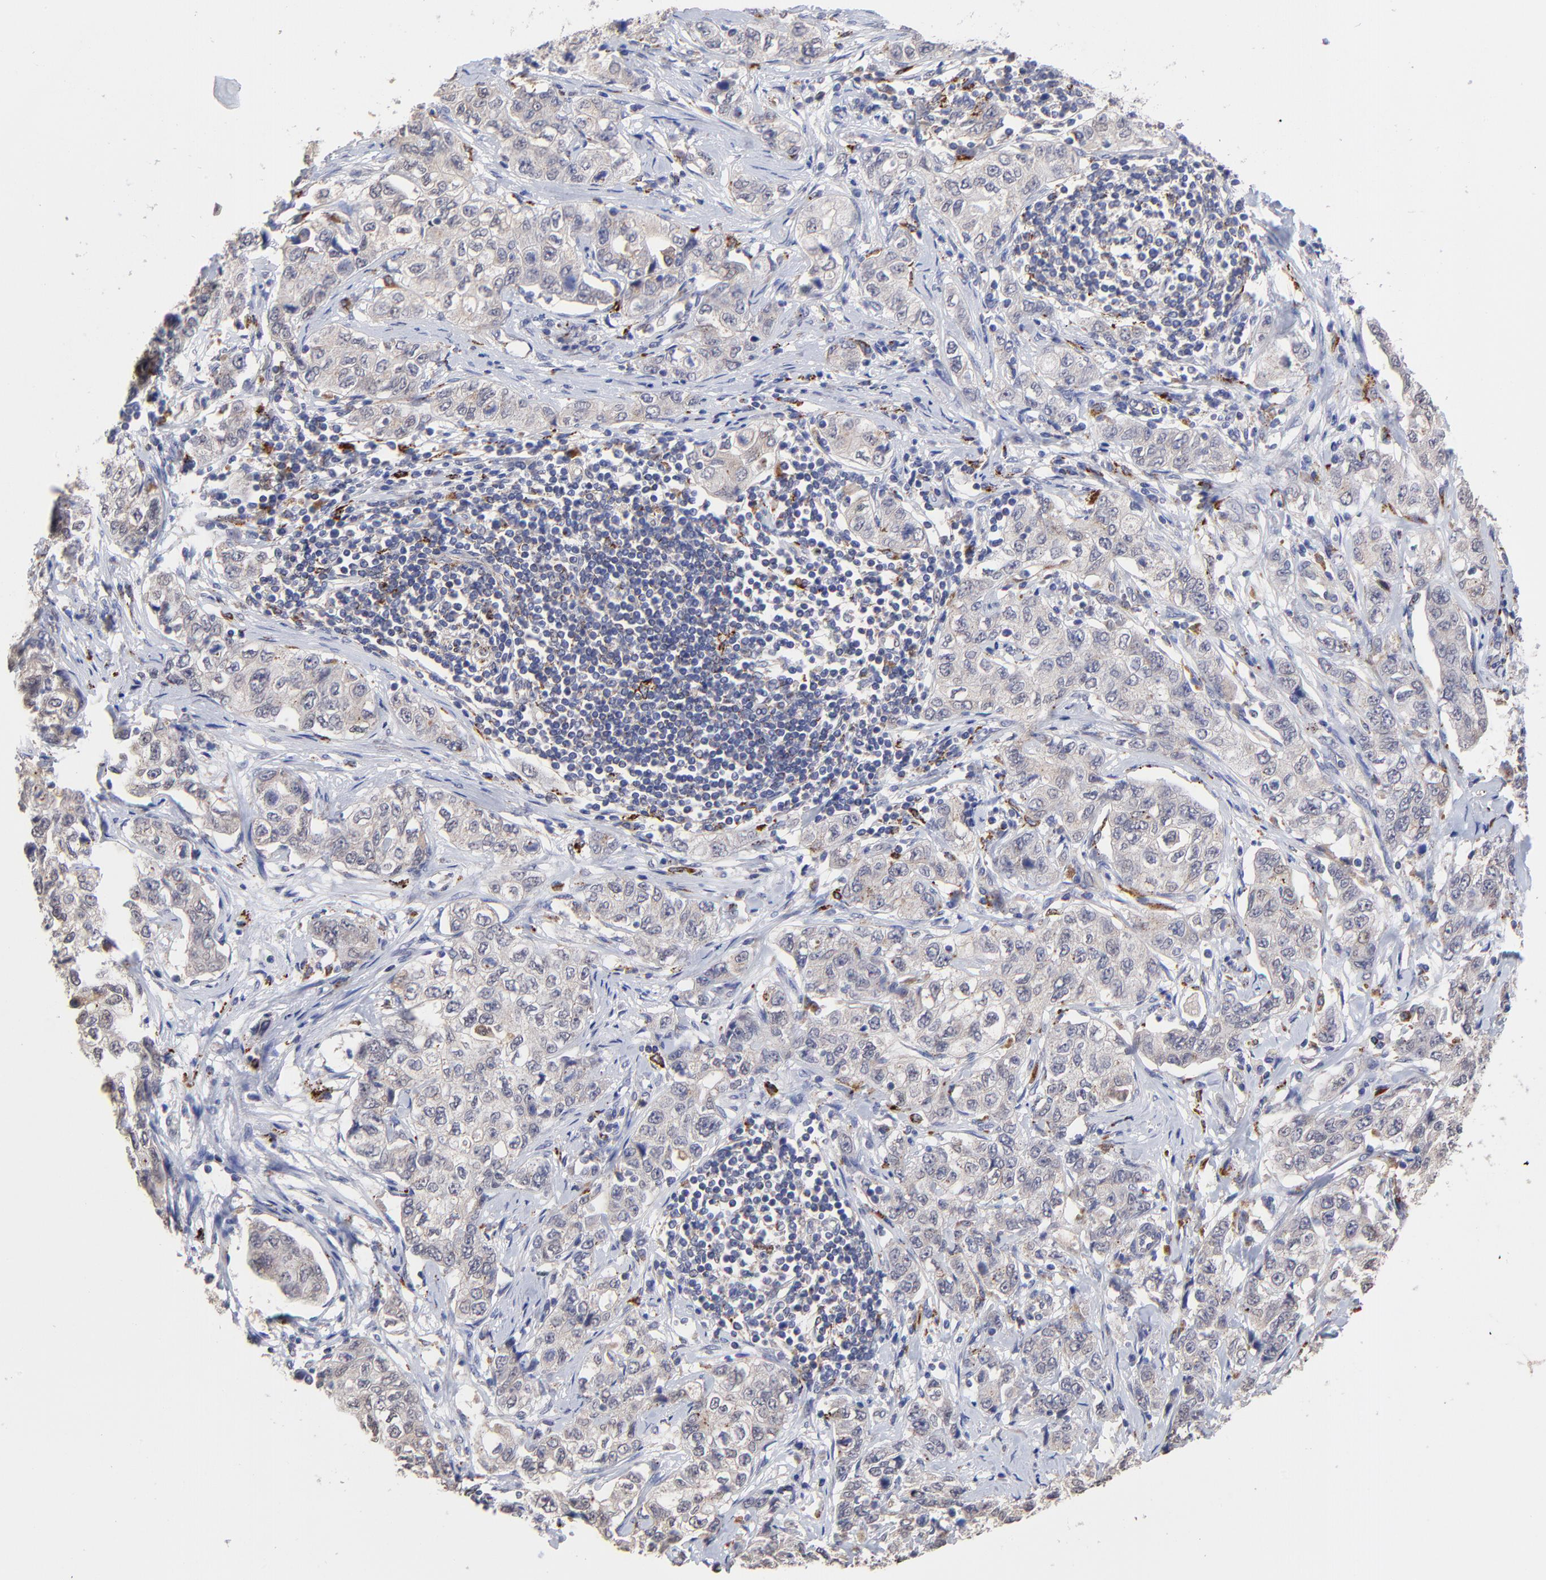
{"staining": {"intensity": "weak", "quantity": "<25%", "location": "cytoplasmic/membranous"}, "tissue": "stomach cancer", "cell_type": "Tumor cells", "image_type": "cancer", "snomed": [{"axis": "morphology", "description": "Adenocarcinoma, NOS"}, {"axis": "topography", "description": "Stomach"}], "caption": "IHC histopathology image of human stomach cancer stained for a protein (brown), which shows no positivity in tumor cells.", "gene": "PDE4B", "patient": {"sex": "male", "age": 48}}